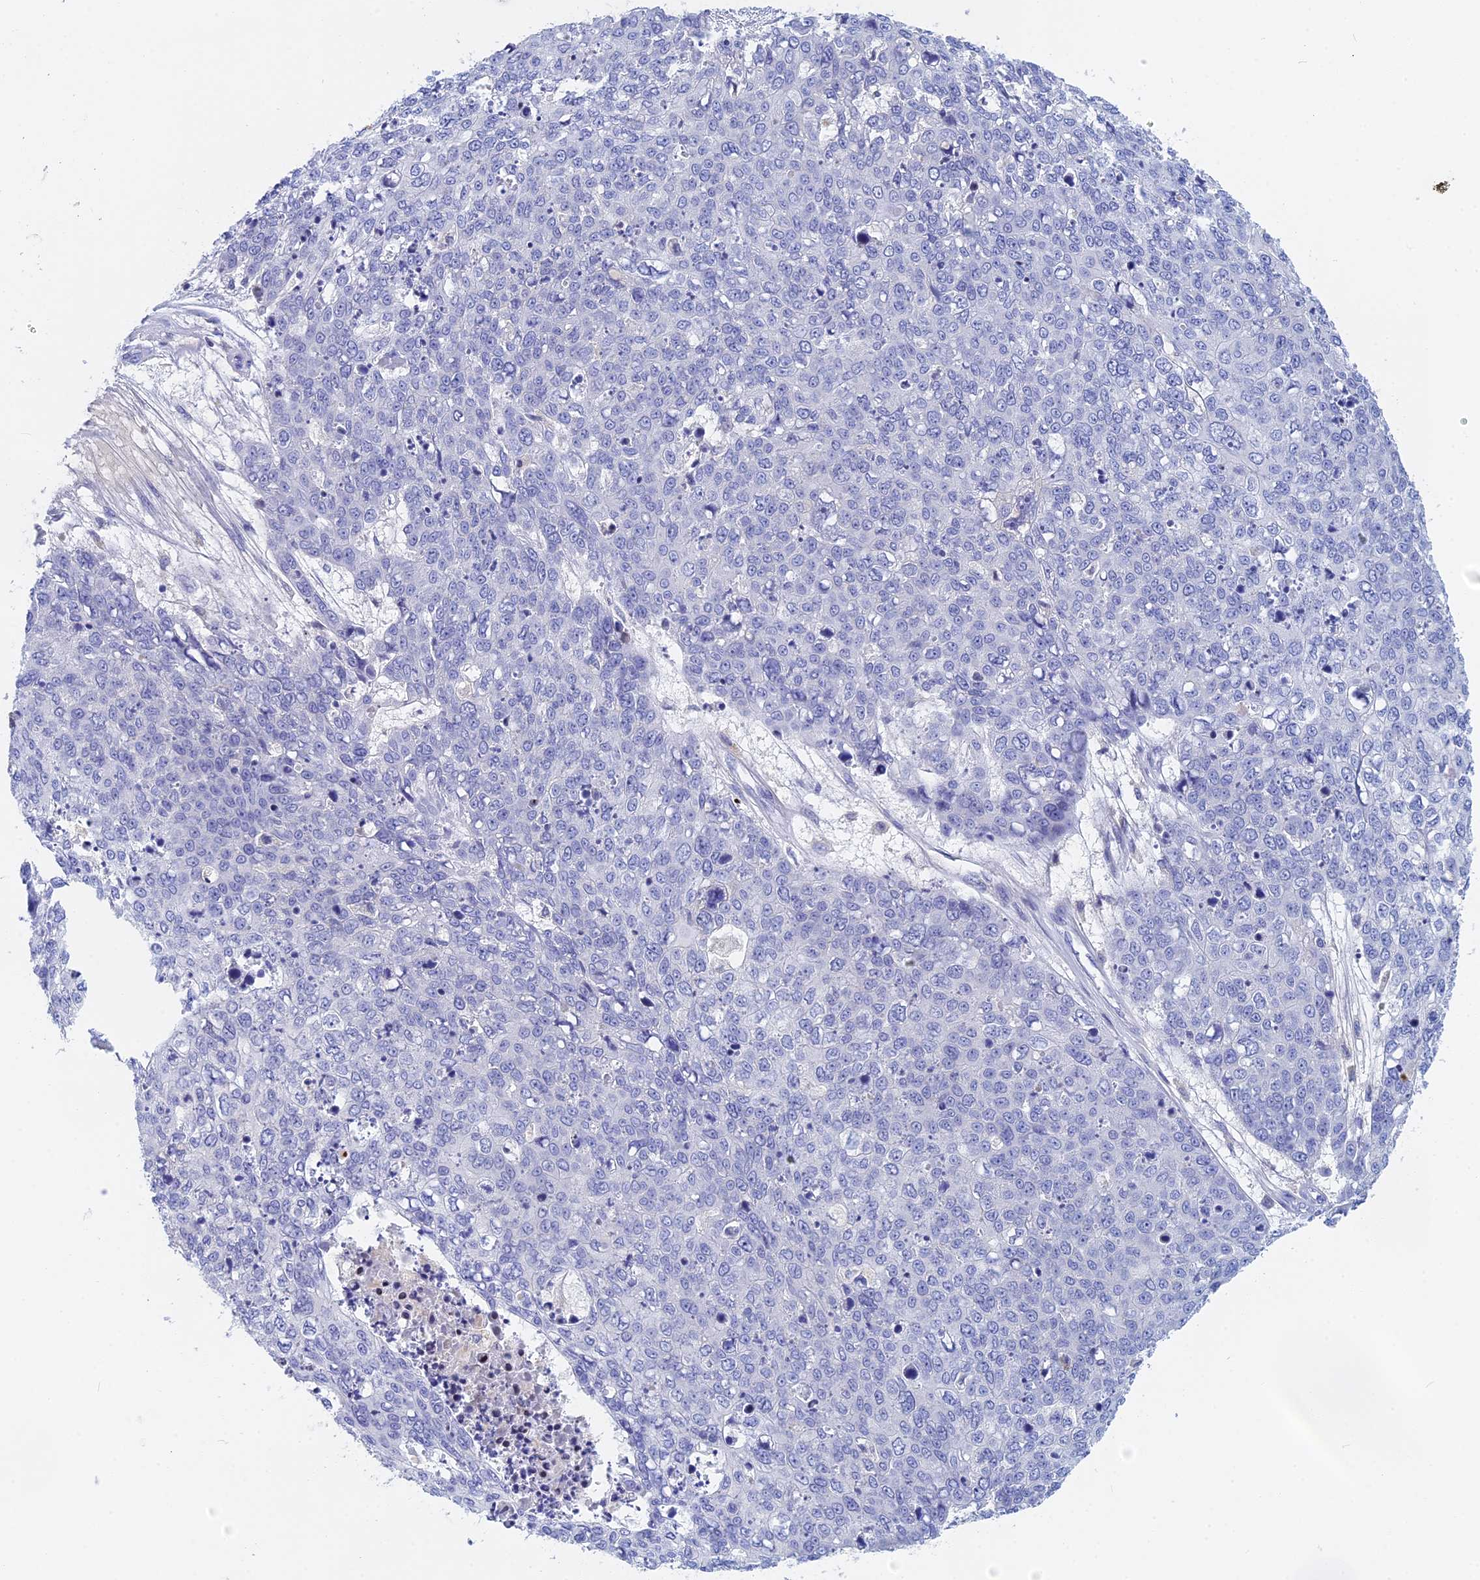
{"staining": {"intensity": "negative", "quantity": "none", "location": "none"}, "tissue": "skin cancer", "cell_type": "Tumor cells", "image_type": "cancer", "snomed": [{"axis": "morphology", "description": "Squamous cell carcinoma, NOS"}, {"axis": "topography", "description": "Skin"}], "caption": "An IHC micrograph of squamous cell carcinoma (skin) is shown. There is no staining in tumor cells of squamous cell carcinoma (skin).", "gene": "ACP7", "patient": {"sex": "male", "age": 71}}